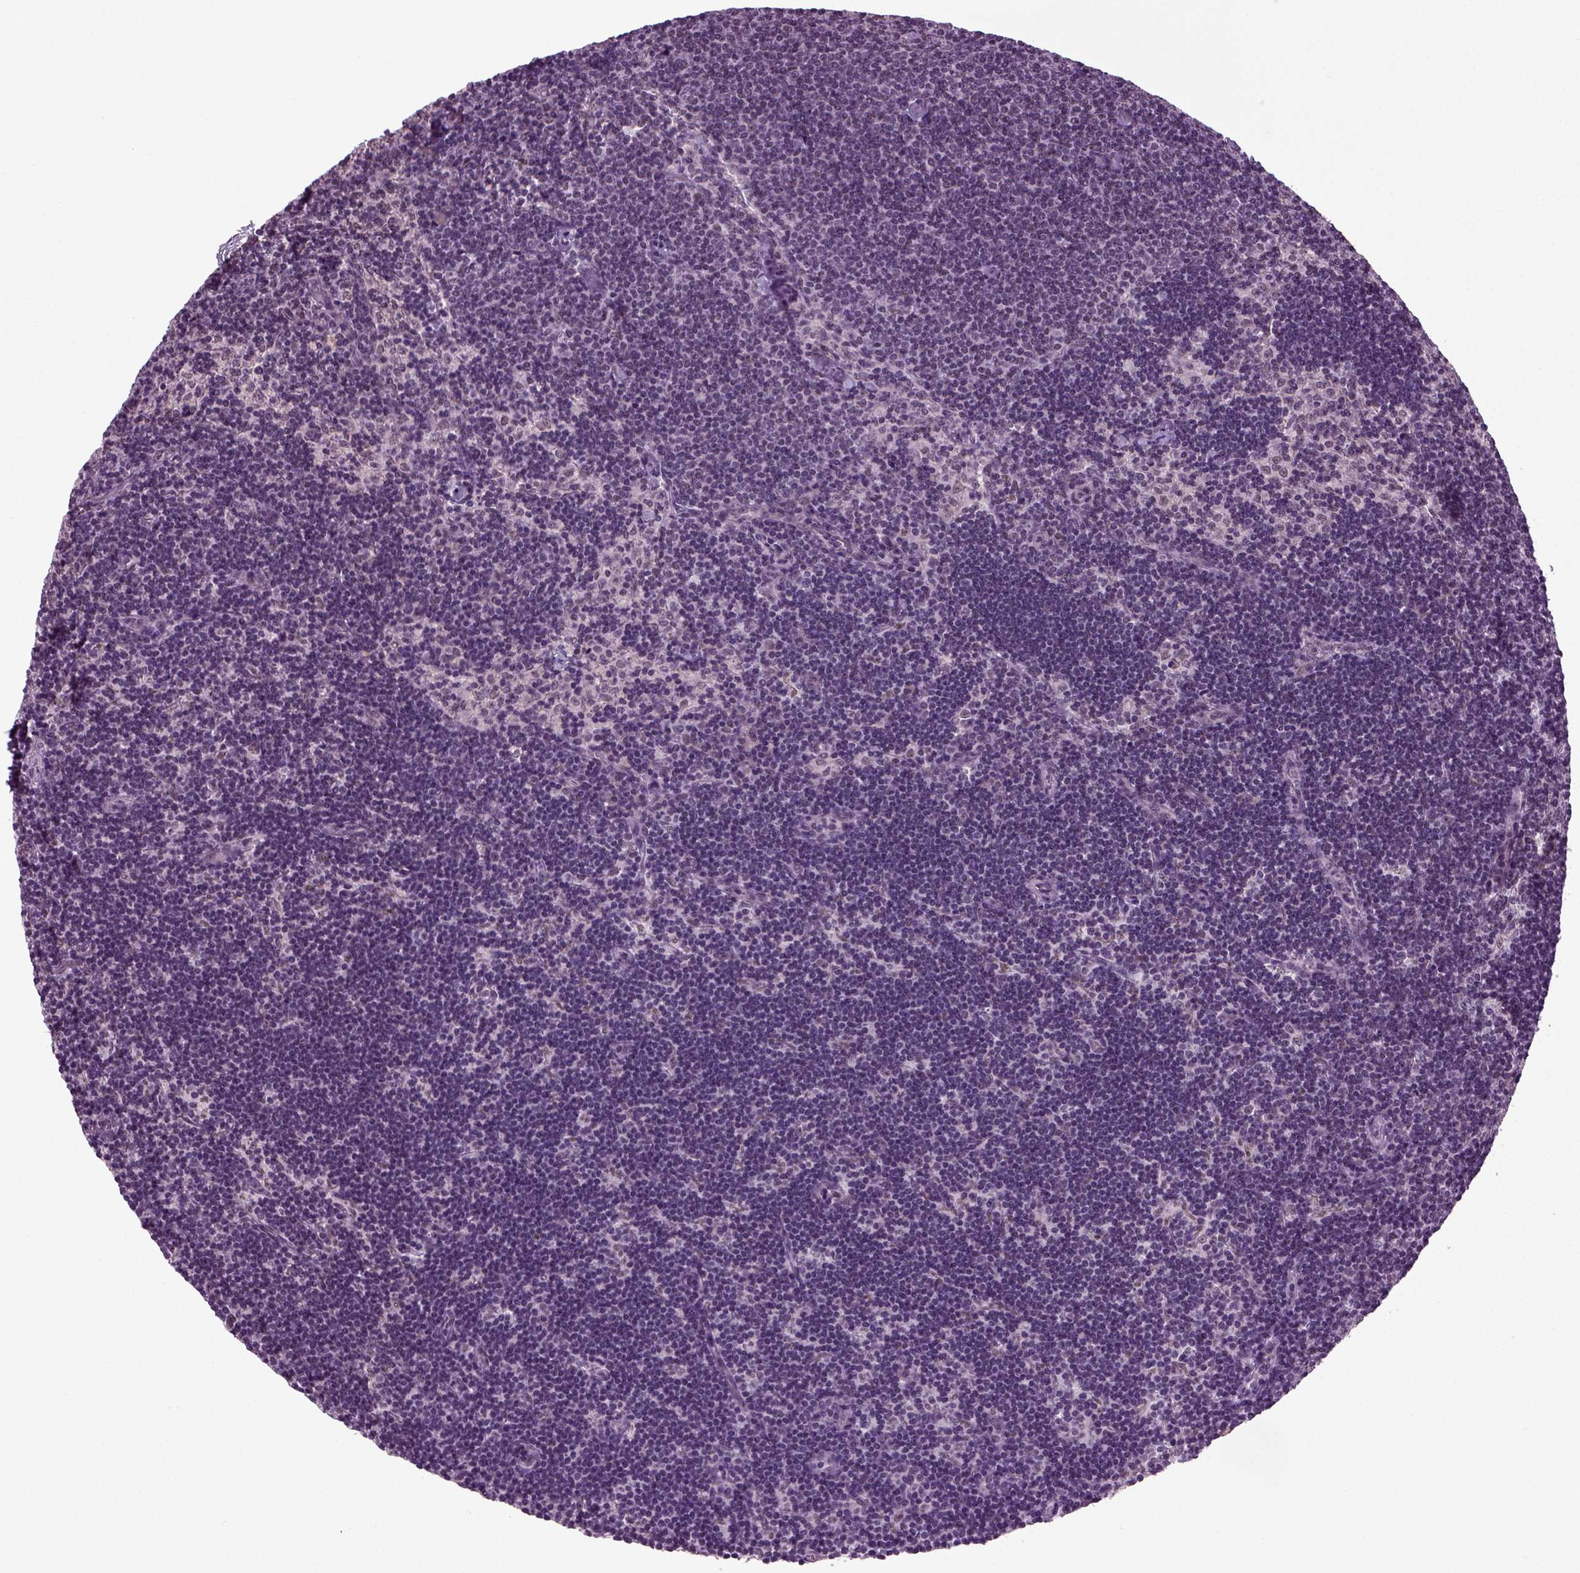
{"staining": {"intensity": "negative", "quantity": "none", "location": "none"}, "tissue": "lymph node", "cell_type": "Germinal center cells", "image_type": "normal", "snomed": [{"axis": "morphology", "description": "Normal tissue, NOS"}, {"axis": "topography", "description": "Lymph node"}], "caption": "Germinal center cells are negative for brown protein staining in benign lymph node. Nuclei are stained in blue.", "gene": "RCOR3", "patient": {"sex": "female", "age": 34}}